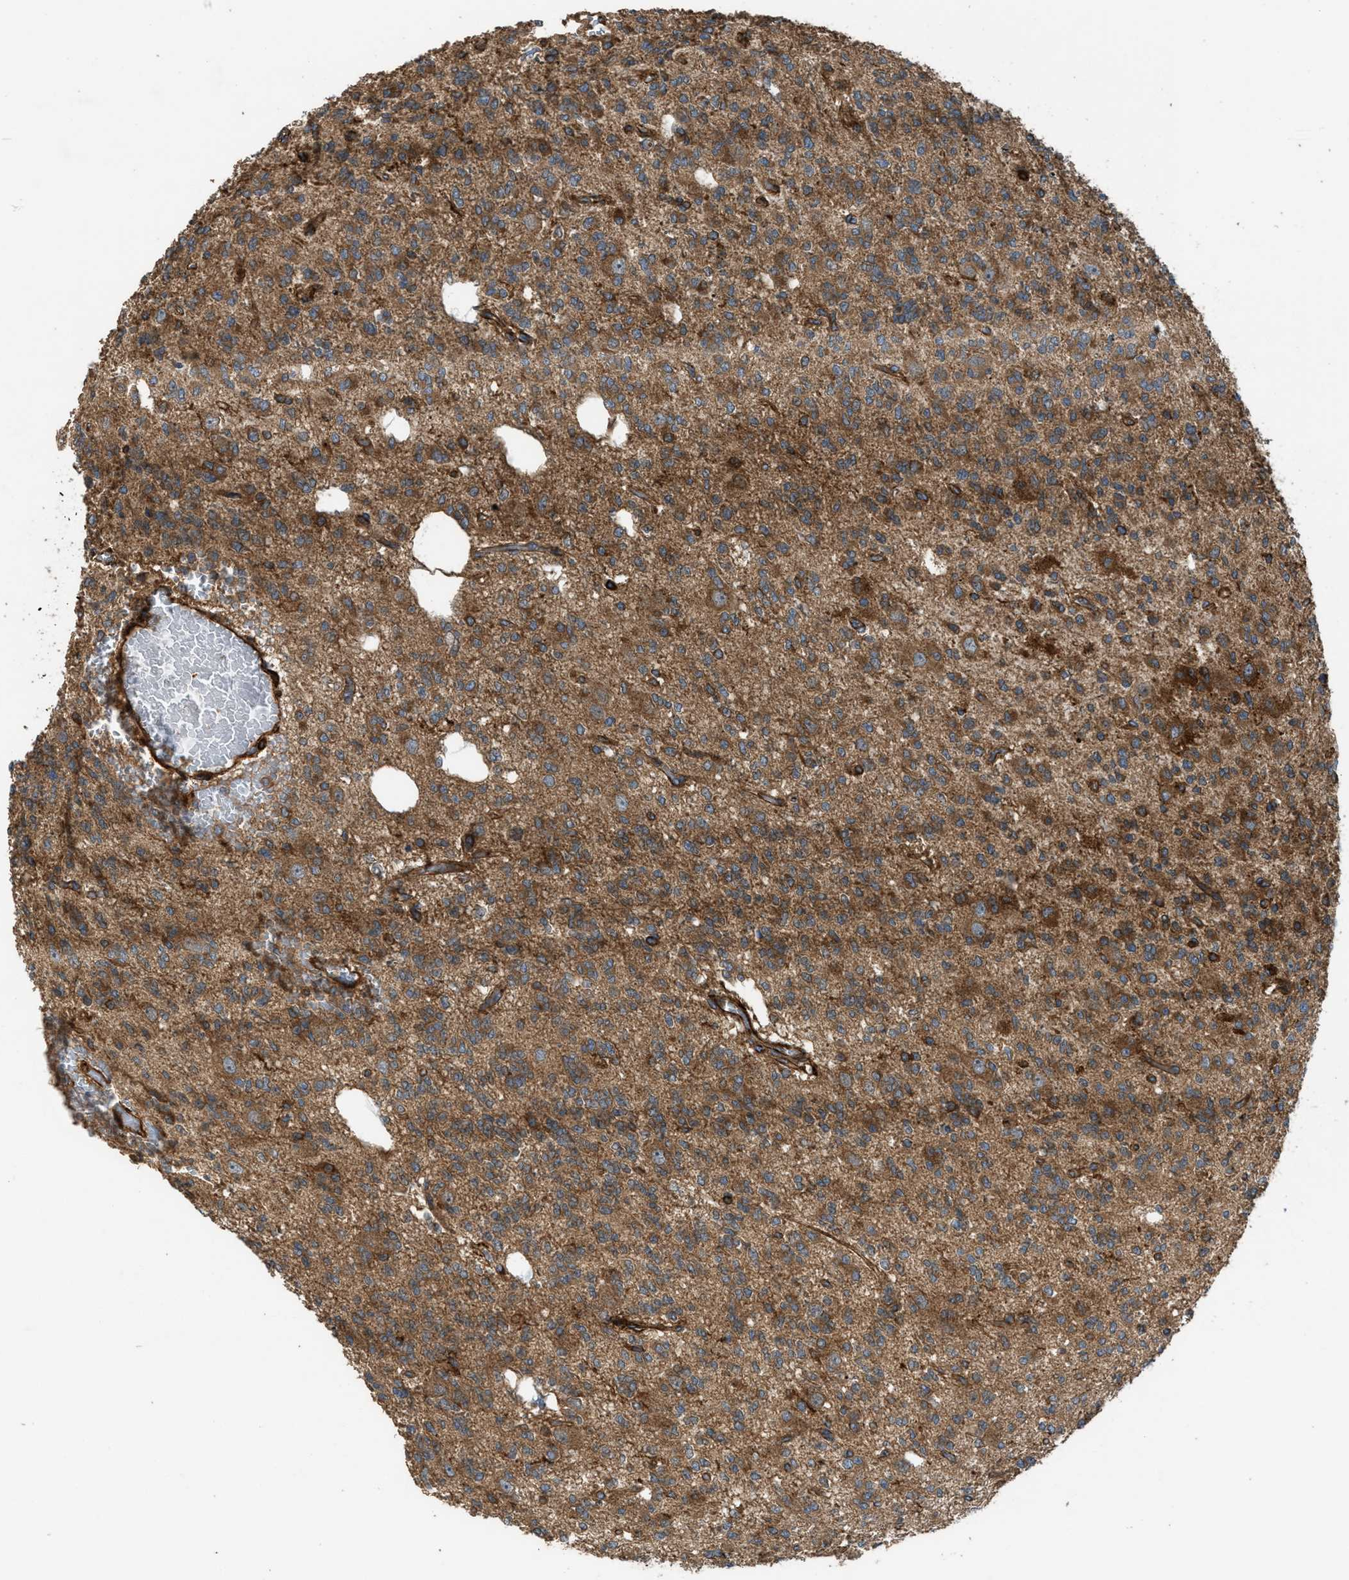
{"staining": {"intensity": "moderate", "quantity": ">75%", "location": "cytoplasmic/membranous"}, "tissue": "glioma", "cell_type": "Tumor cells", "image_type": "cancer", "snomed": [{"axis": "morphology", "description": "Glioma, malignant, Low grade"}, {"axis": "topography", "description": "Brain"}], "caption": "Malignant low-grade glioma tissue displays moderate cytoplasmic/membranous positivity in approximately >75% of tumor cells, visualized by immunohistochemistry.", "gene": "EGLN1", "patient": {"sex": "male", "age": 38}}